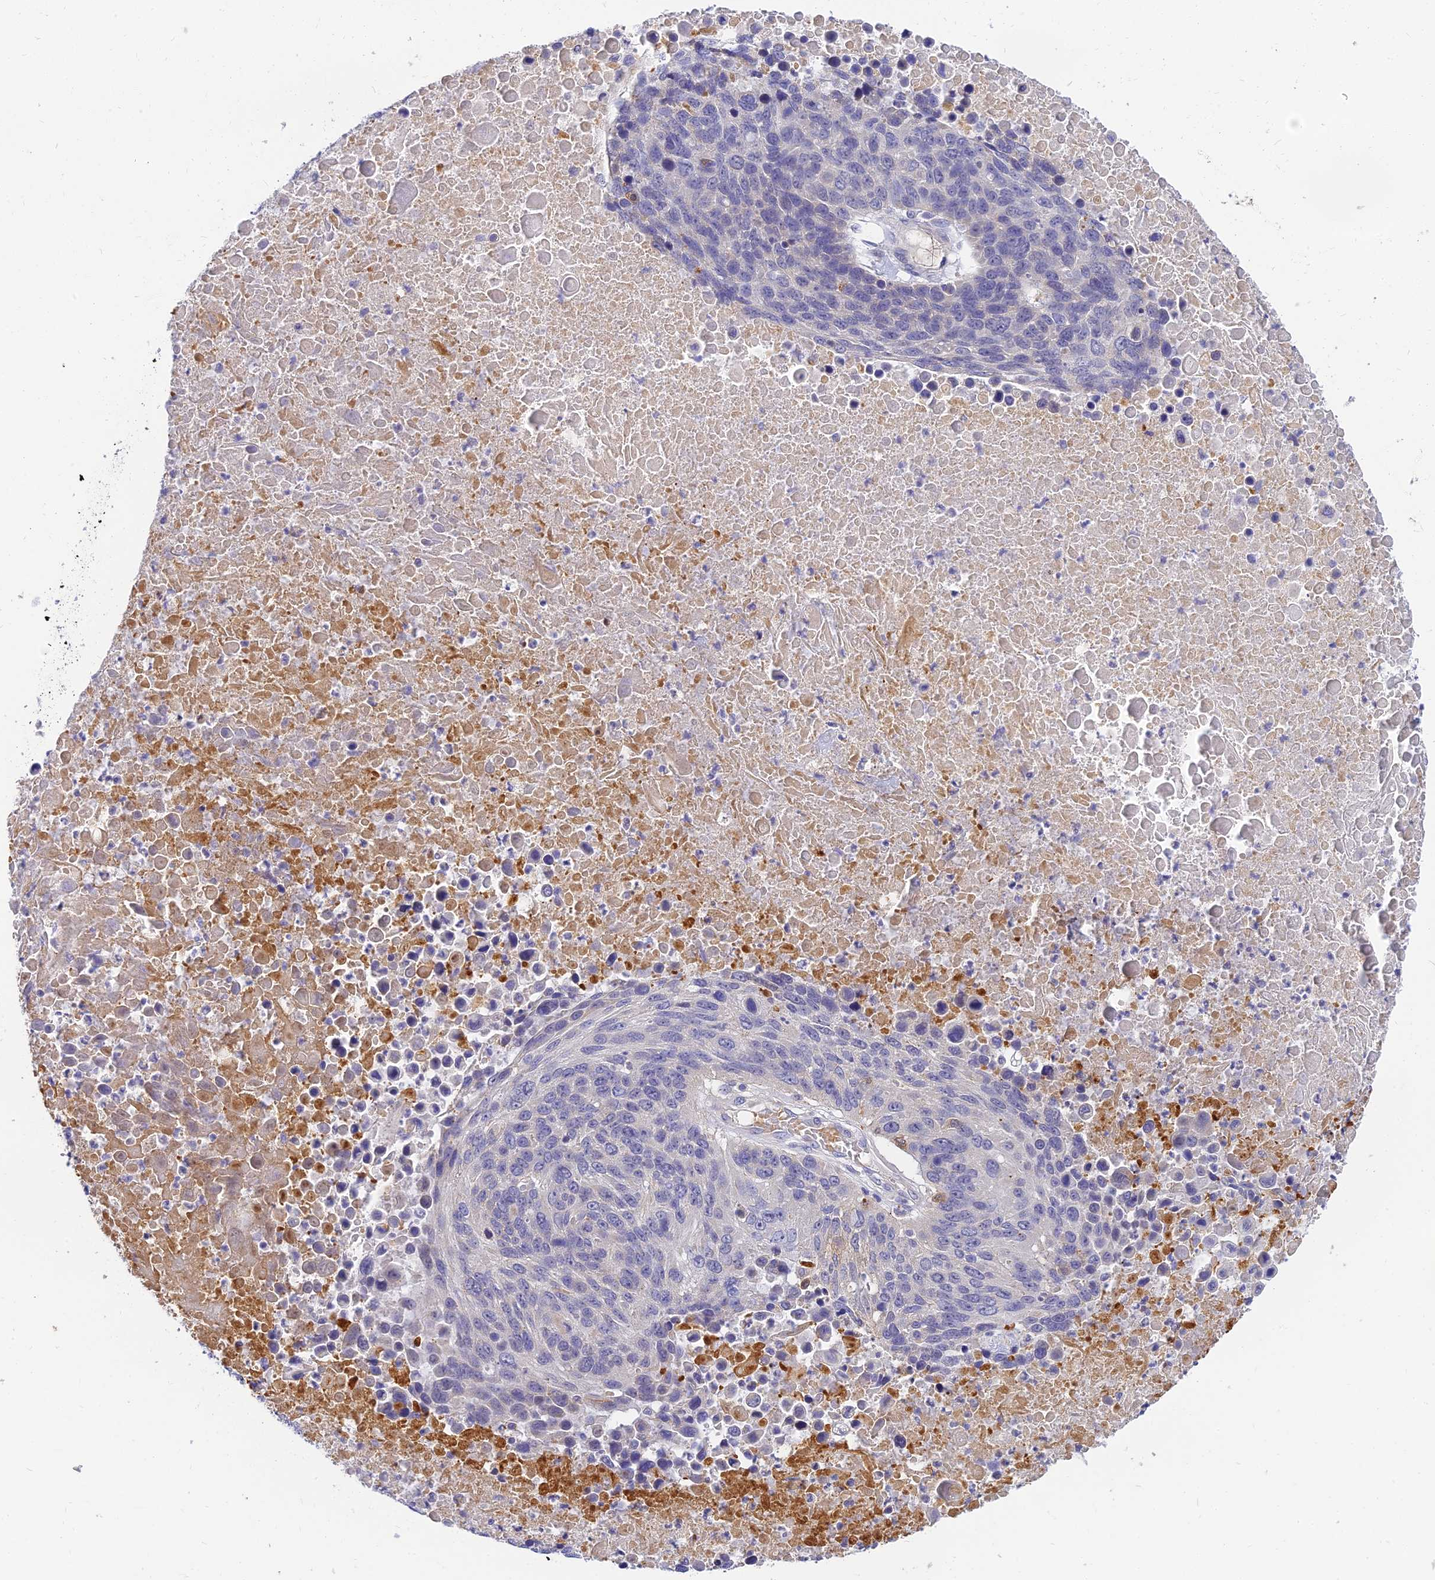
{"staining": {"intensity": "negative", "quantity": "none", "location": "none"}, "tissue": "lung cancer", "cell_type": "Tumor cells", "image_type": "cancer", "snomed": [{"axis": "morphology", "description": "Normal tissue, NOS"}, {"axis": "morphology", "description": "Squamous cell carcinoma, NOS"}, {"axis": "topography", "description": "Lymph node"}, {"axis": "topography", "description": "Lung"}], "caption": "Tumor cells are negative for brown protein staining in lung squamous cell carcinoma.", "gene": "ANKS4B", "patient": {"sex": "male", "age": 66}}